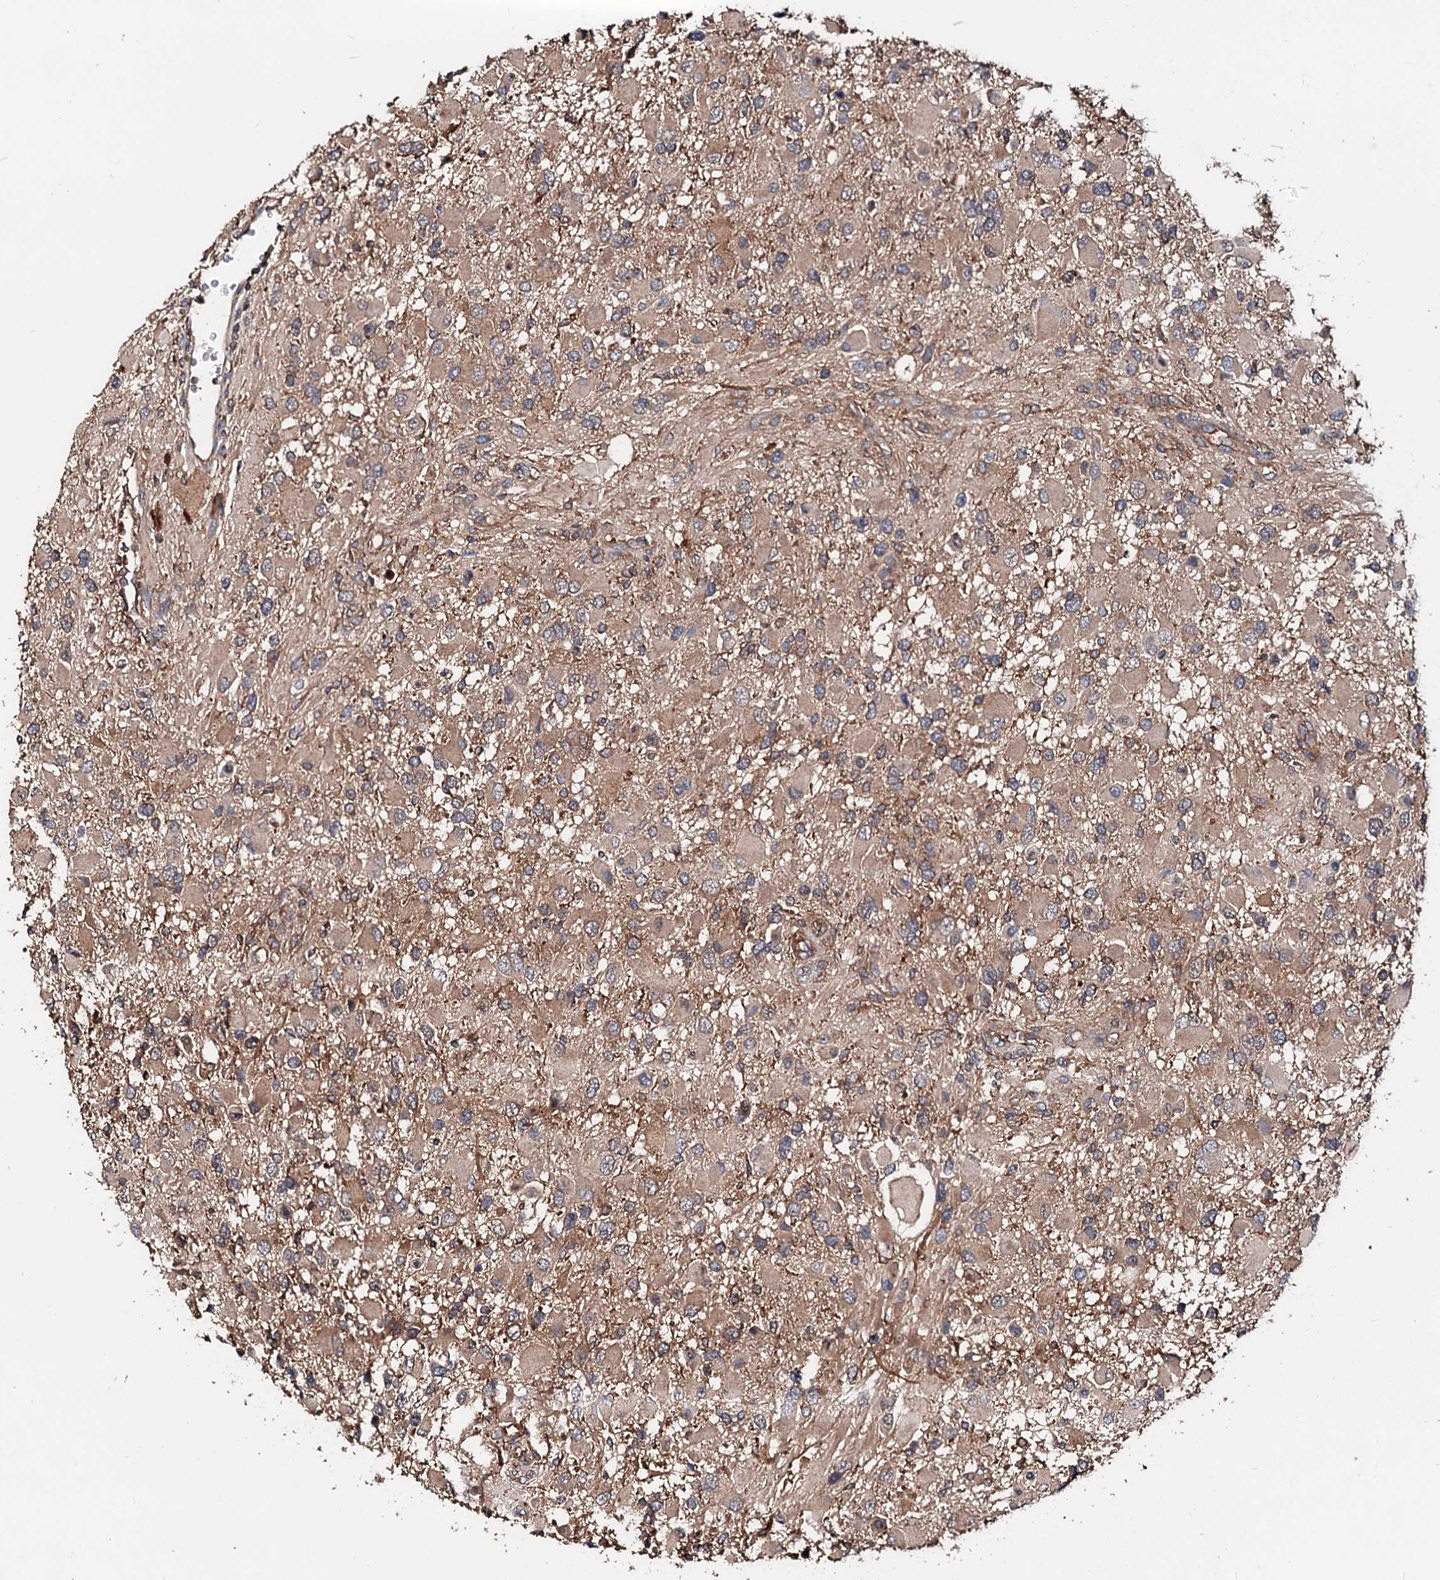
{"staining": {"intensity": "moderate", "quantity": ">75%", "location": "cytoplasmic/membranous"}, "tissue": "glioma", "cell_type": "Tumor cells", "image_type": "cancer", "snomed": [{"axis": "morphology", "description": "Glioma, malignant, High grade"}, {"axis": "topography", "description": "Brain"}], "caption": "Protein expression analysis of human glioma reveals moderate cytoplasmic/membranous positivity in about >75% of tumor cells.", "gene": "EXTL1", "patient": {"sex": "male", "age": 53}}